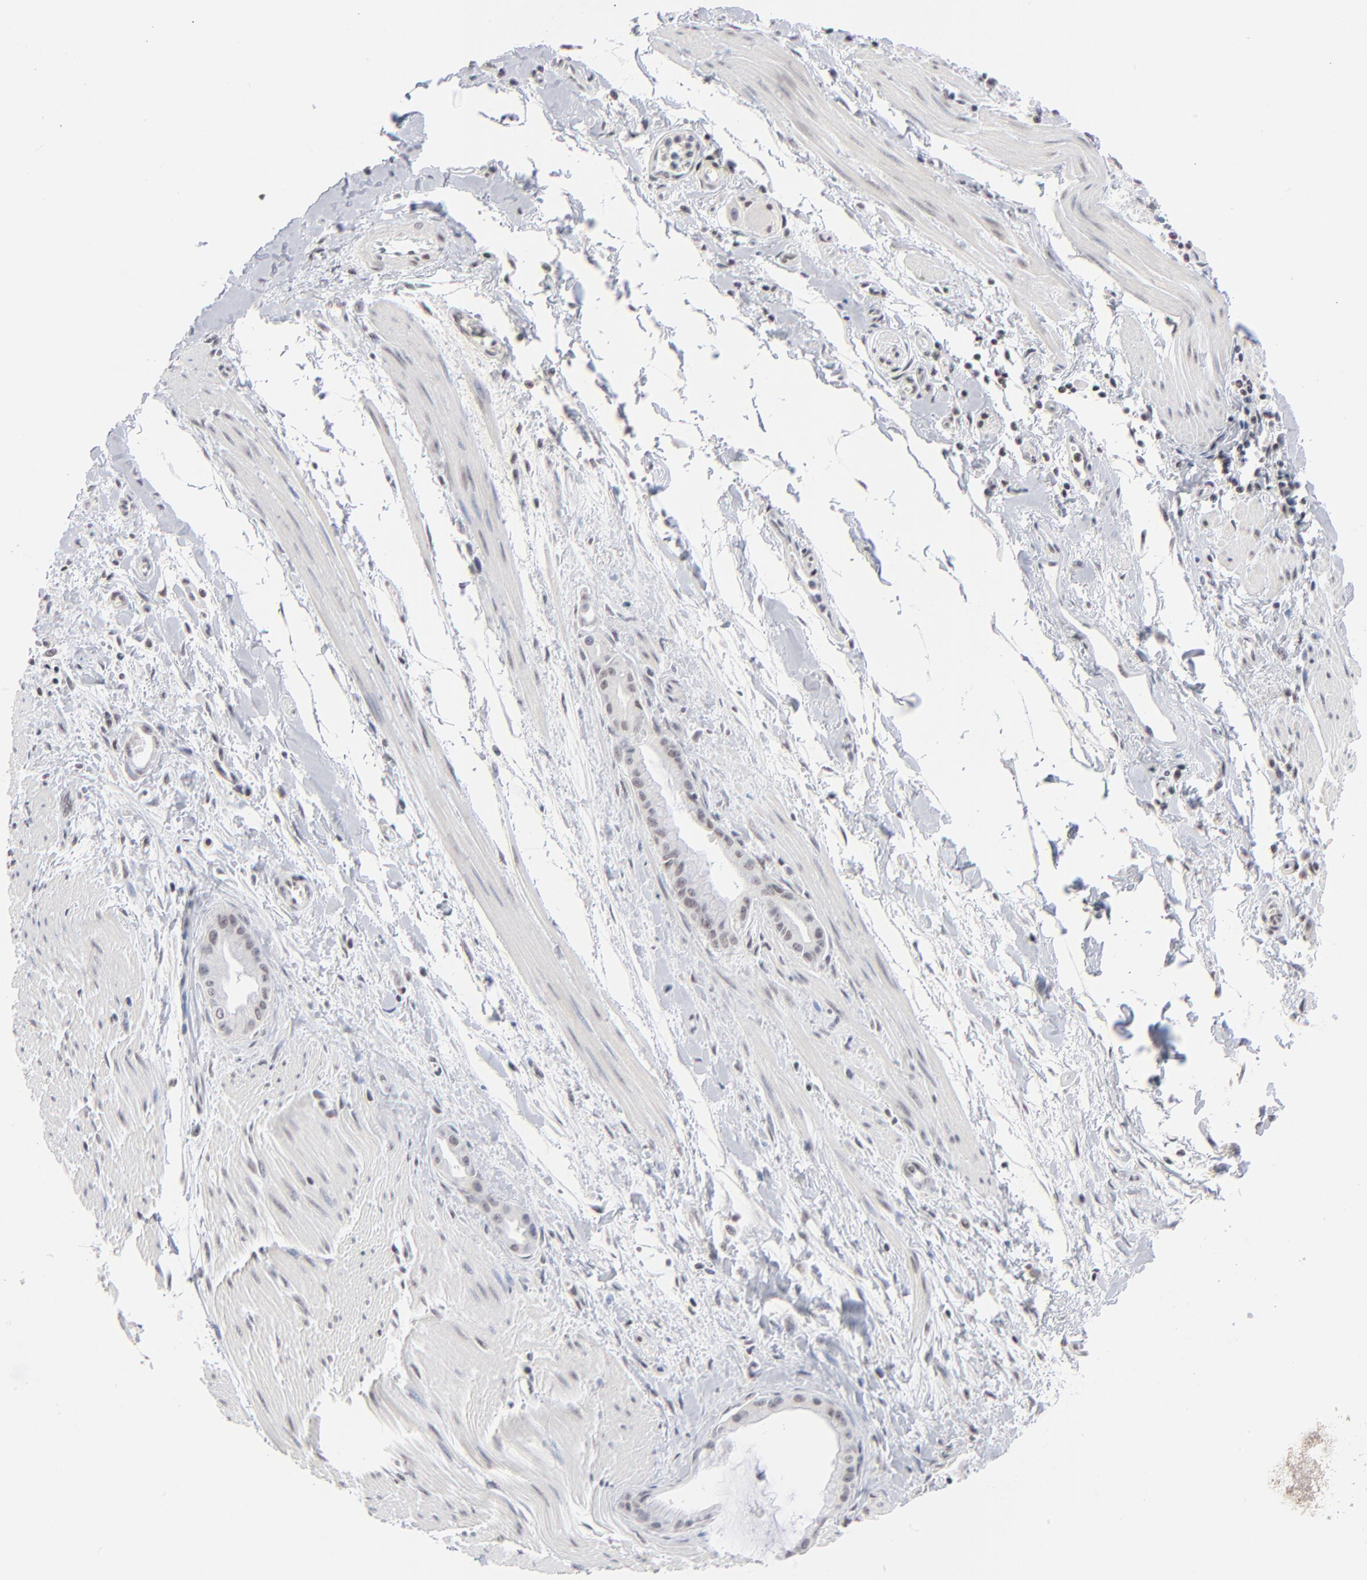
{"staining": {"intensity": "negative", "quantity": "none", "location": "none"}, "tissue": "pancreatic cancer", "cell_type": "Tumor cells", "image_type": "cancer", "snomed": [{"axis": "morphology", "description": "Adenocarcinoma, NOS"}, {"axis": "topography", "description": "Pancreas"}], "caption": "A high-resolution photomicrograph shows IHC staining of adenocarcinoma (pancreatic), which shows no significant positivity in tumor cells.", "gene": "ZNF143", "patient": {"sex": "male", "age": 59}}